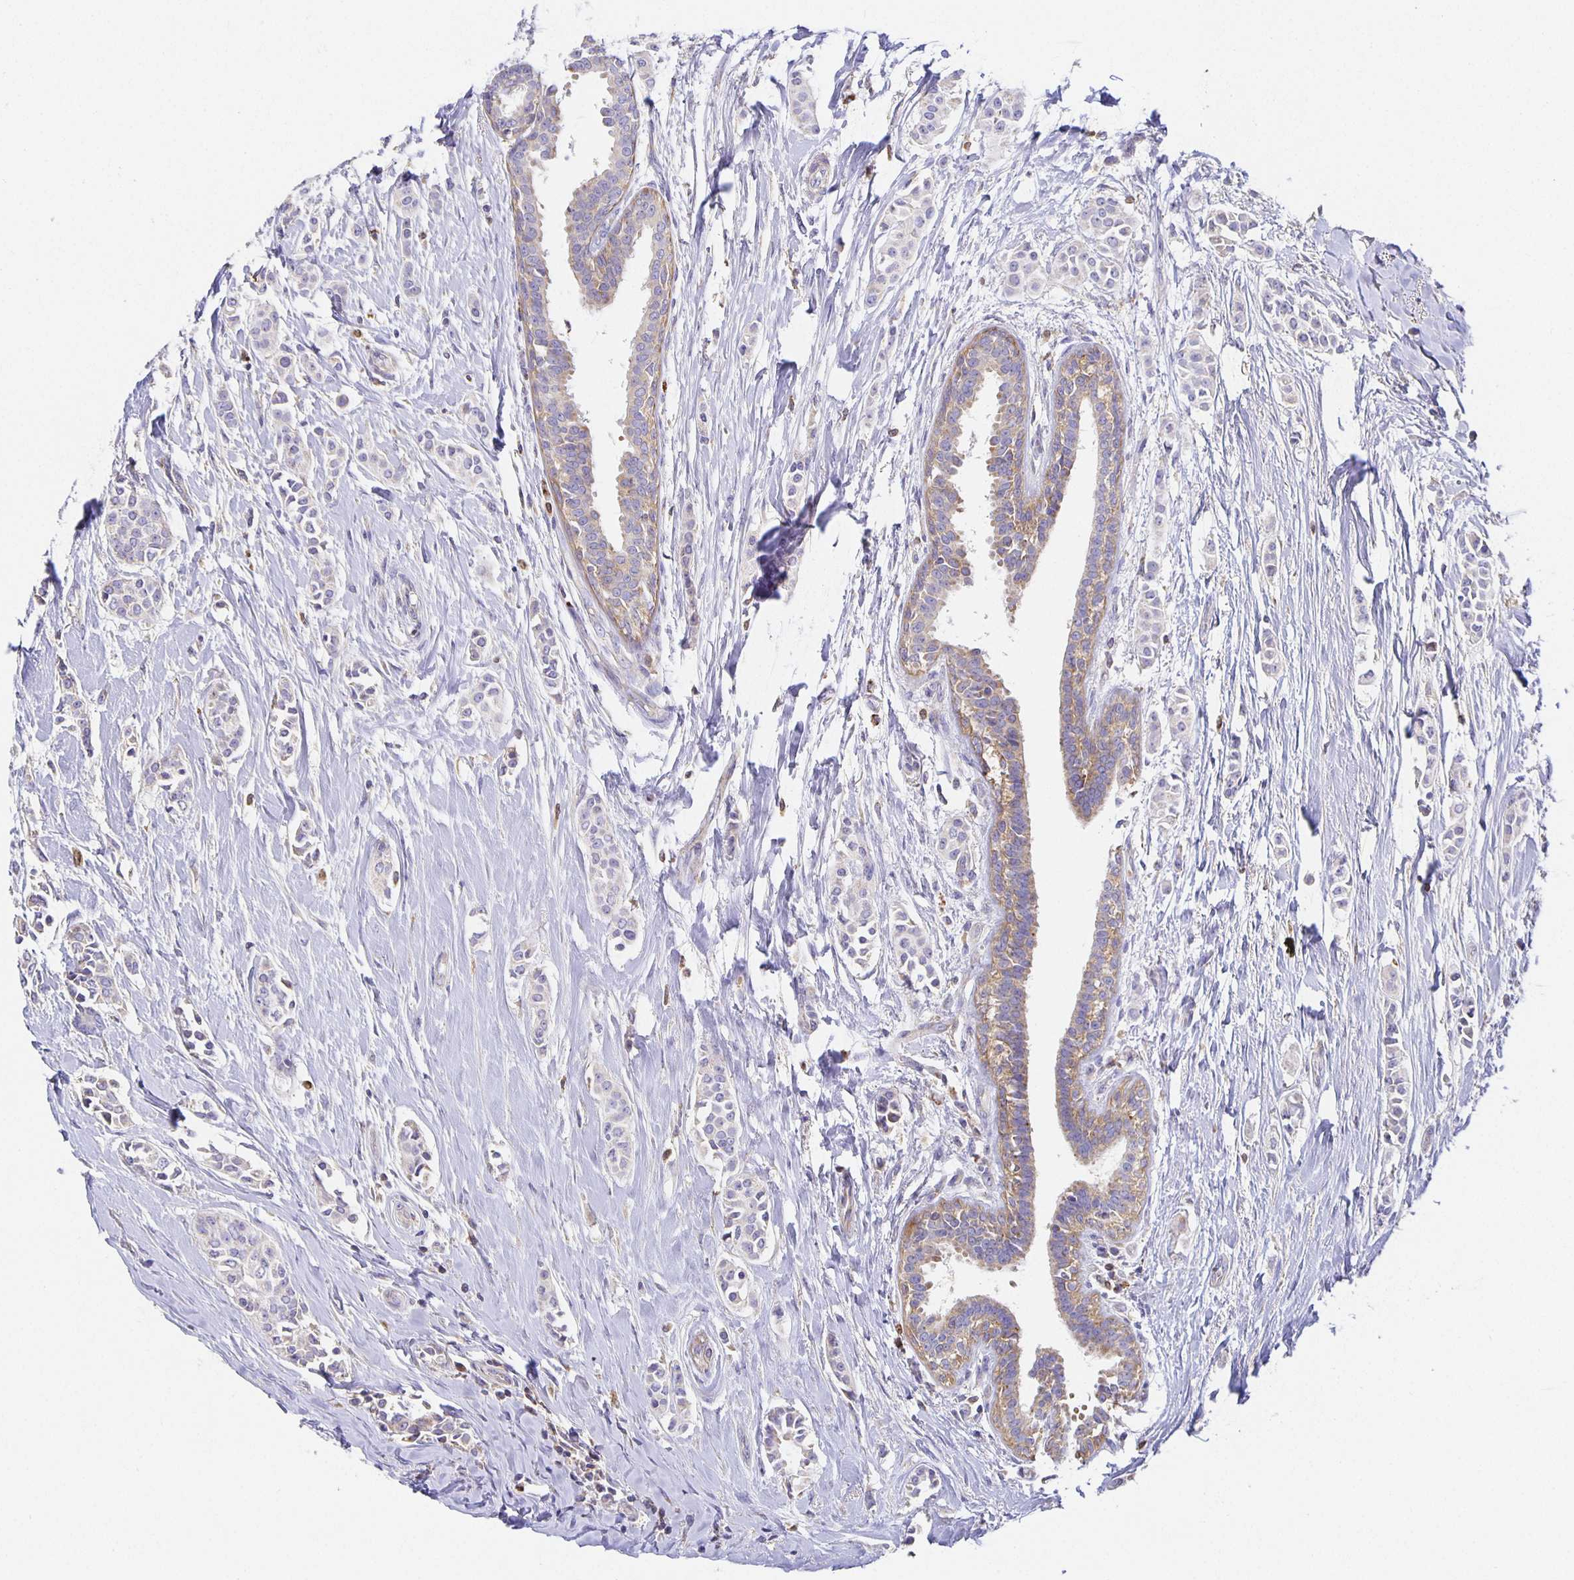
{"staining": {"intensity": "weak", "quantity": "<25%", "location": "cytoplasmic/membranous"}, "tissue": "breast cancer", "cell_type": "Tumor cells", "image_type": "cancer", "snomed": [{"axis": "morphology", "description": "Duct carcinoma"}, {"axis": "topography", "description": "Breast"}], "caption": "Immunohistochemical staining of breast invasive ductal carcinoma shows no significant positivity in tumor cells.", "gene": "FLRT3", "patient": {"sex": "female", "age": 64}}